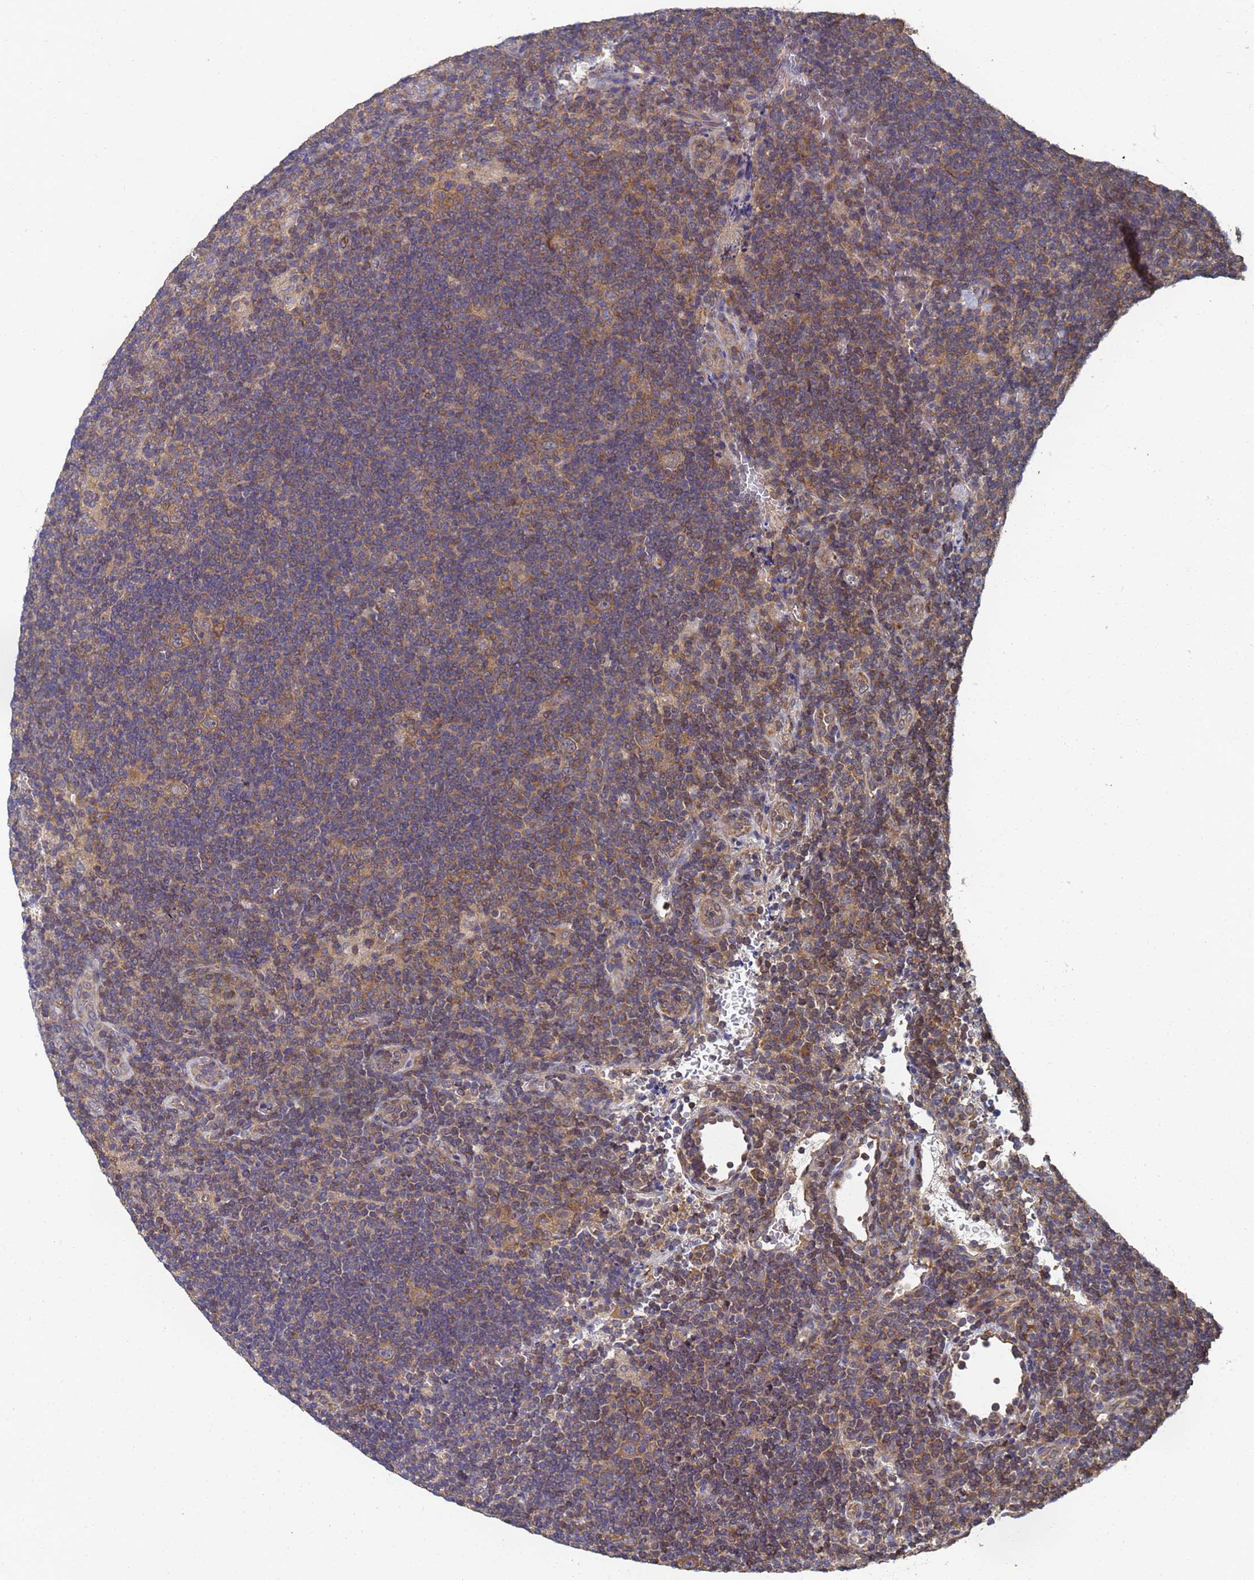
{"staining": {"intensity": "moderate", "quantity": ">75%", "location": "cytoplasmic/membranous"}, "tissue": "lymphoma", "cell_type": "Tumor cells", "image_type": "cancer", "snomed": [{"axis": "morphology", "description": "Hodgkin's disease, NOS"}, {"axis": "topography", "description": "Lymph node"}], "caption": "The image shows immunohistochemical staining of Hodgkin's disease. There is moderate cytoplasmic/membranous expression is seen in about >75% of tumor cells. The staining is performed using DAB (3,3'-diaminobenzidine) brown chromogen to label protein expression. The nuclei are counter-stained blue using hematoxylin.", "gene": "ALS2CL", "patient": {"sex": "female", "age": 57}}